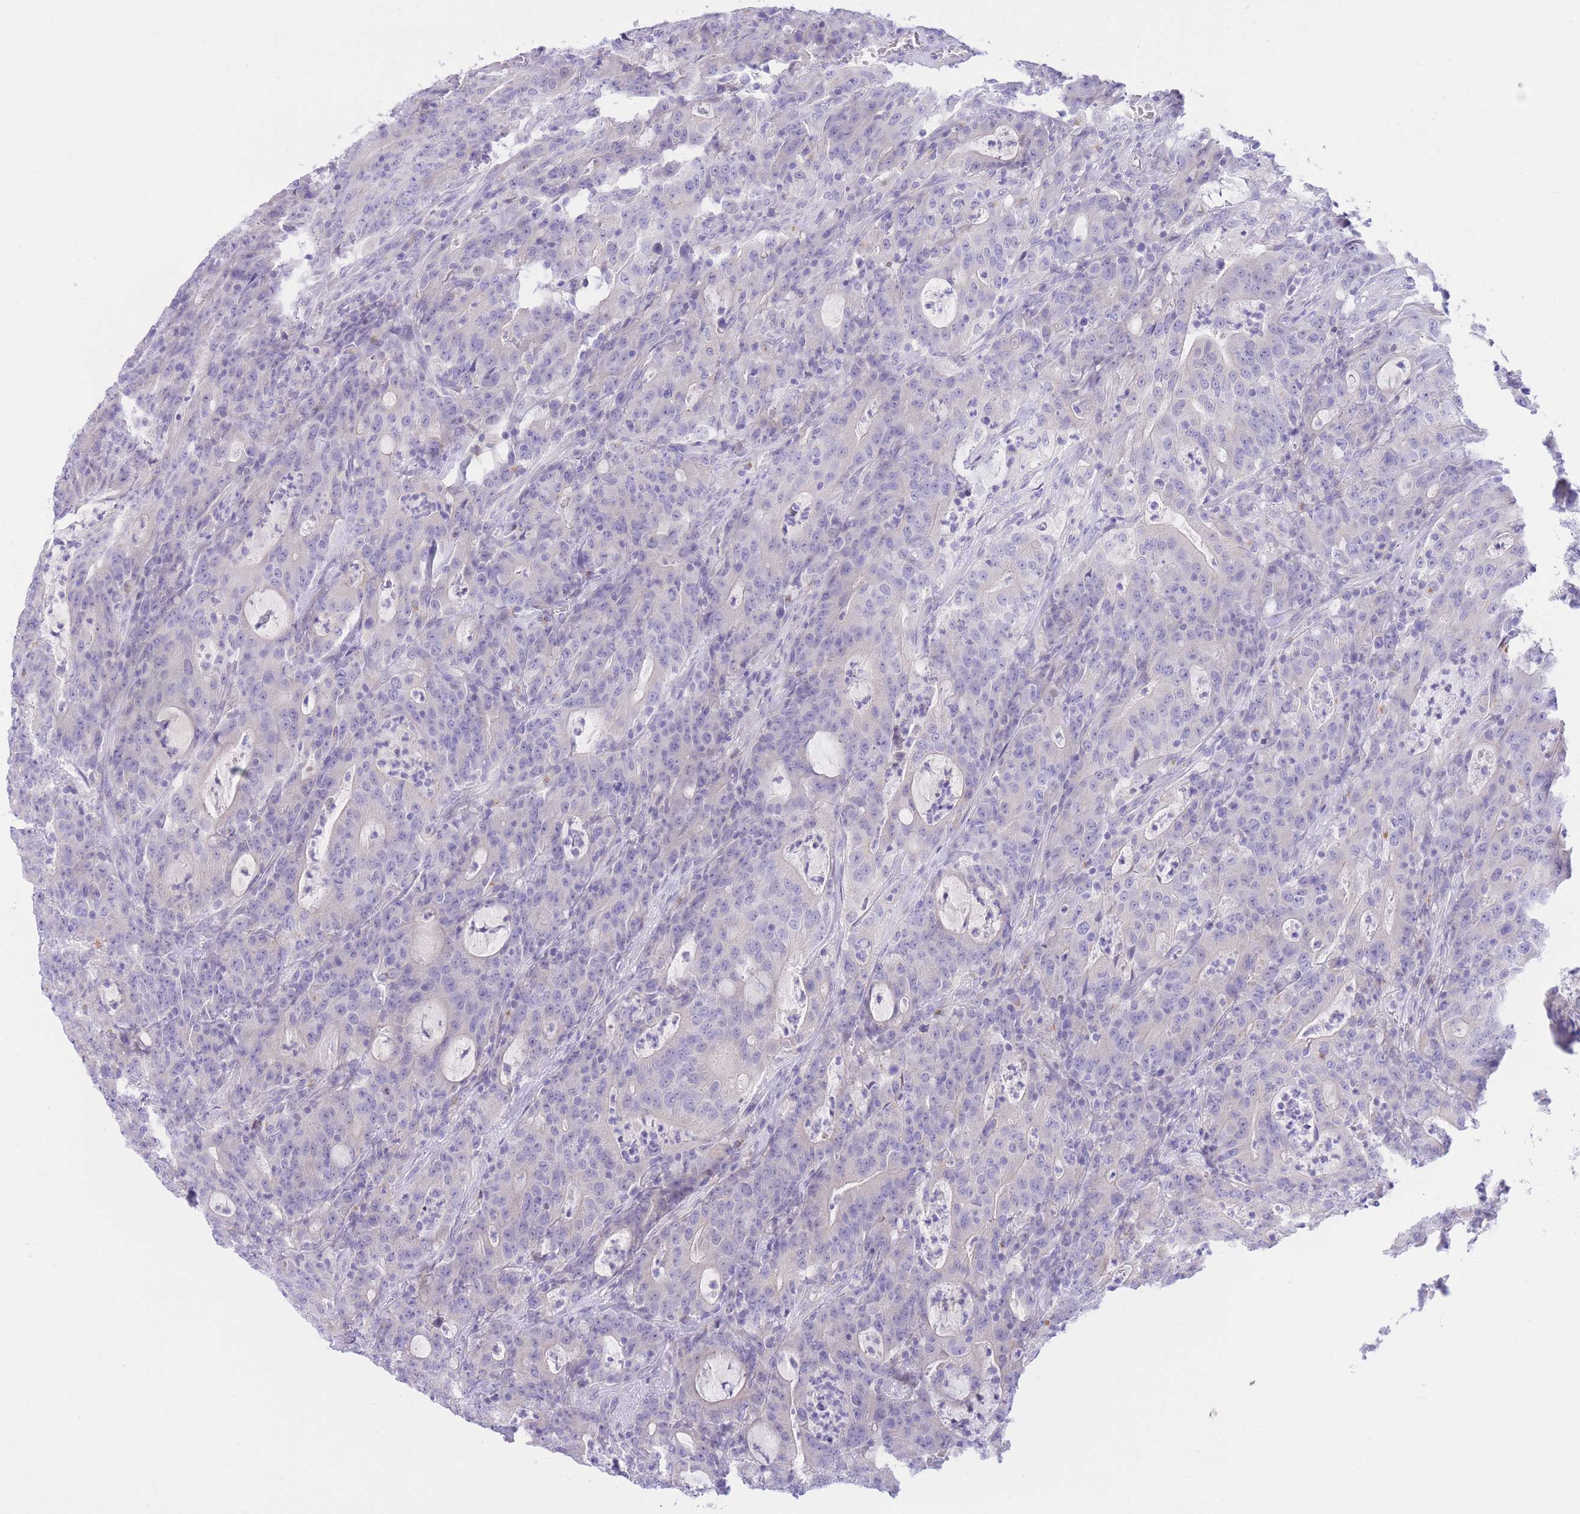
{"staining": {"intensity": "negative", "quantity": "none", "location": "none"}, "tissue": "colorectal cancer", "cell_type": "Tumor cells", "image_type": "cancer", "snomed": [{"axis": "morphology", "description": "Adenocarcinoma, NOS"}, {"axis": "topography", "description": "Colon"}], "caption": "Tumor cells show no significant expression in colorectal cancer (adenocarcinoma).", "gene": "RPL39L", "patient": {"sex": "male", "age": 83}}